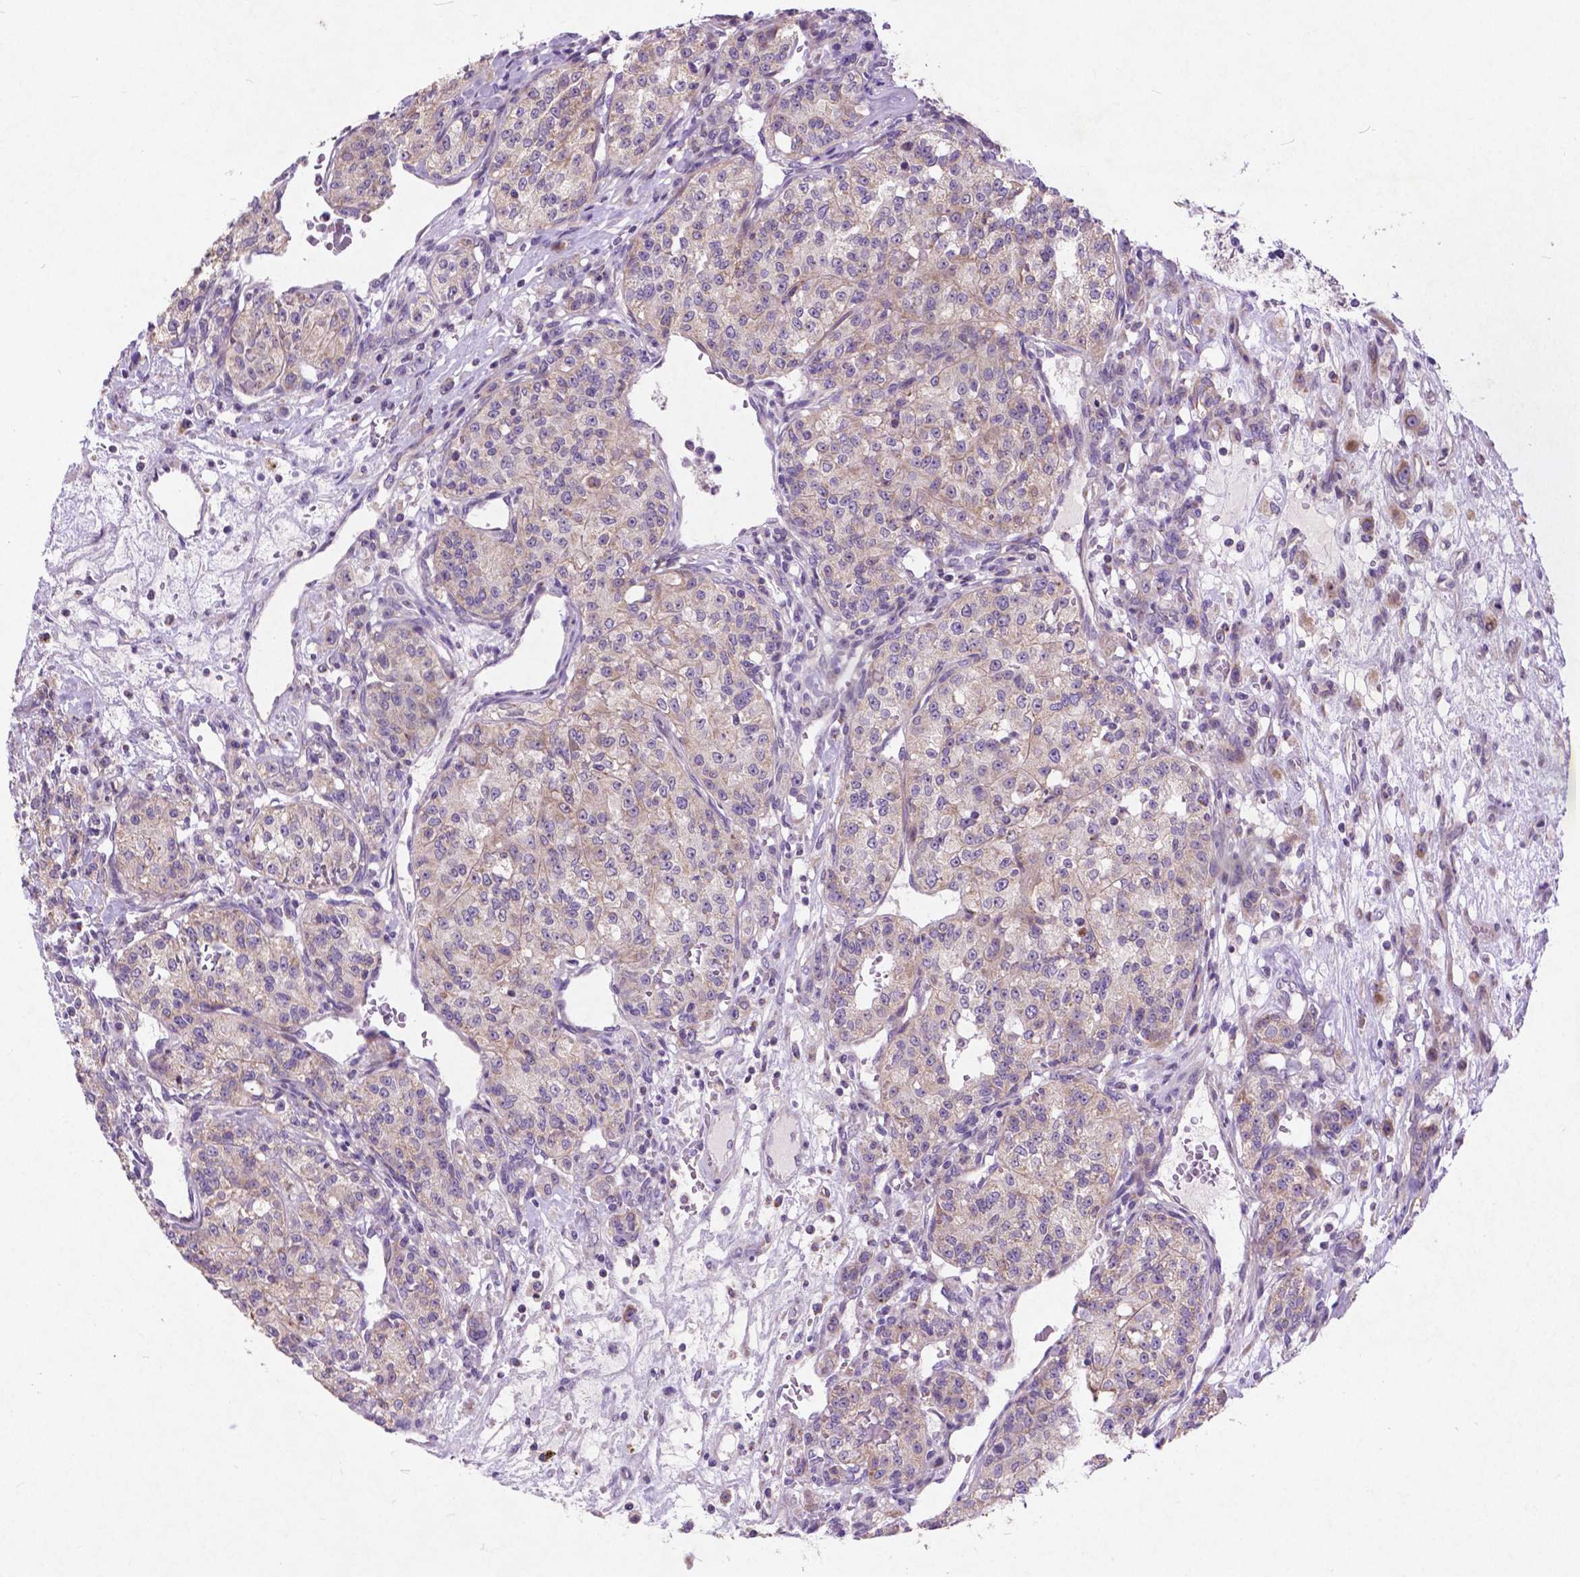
{"staining": {"intensity": "weak", "quantity": "25%-75%", "location": "cytoplasmic/membranous"}, "tissue": "renal cancer", "cell_type": "Tumor cells", "image_type": "cancer", "snomed": [{"axis": "morphology", "description": "Adenocarcinoma, NOS"}, {"axis": "topography", "description": "Kidney"}], "caption": "Brown immunohistochemical staining in adenocarcinoma (renal) shows weak cytoplasmic/membranous expression in about 25%-75% of tumor cells. (Brightfield microscopy of DAB IHC at high magnification).", "gene": "ATG4D", "patient": {"sex": "female", "age": 63}}